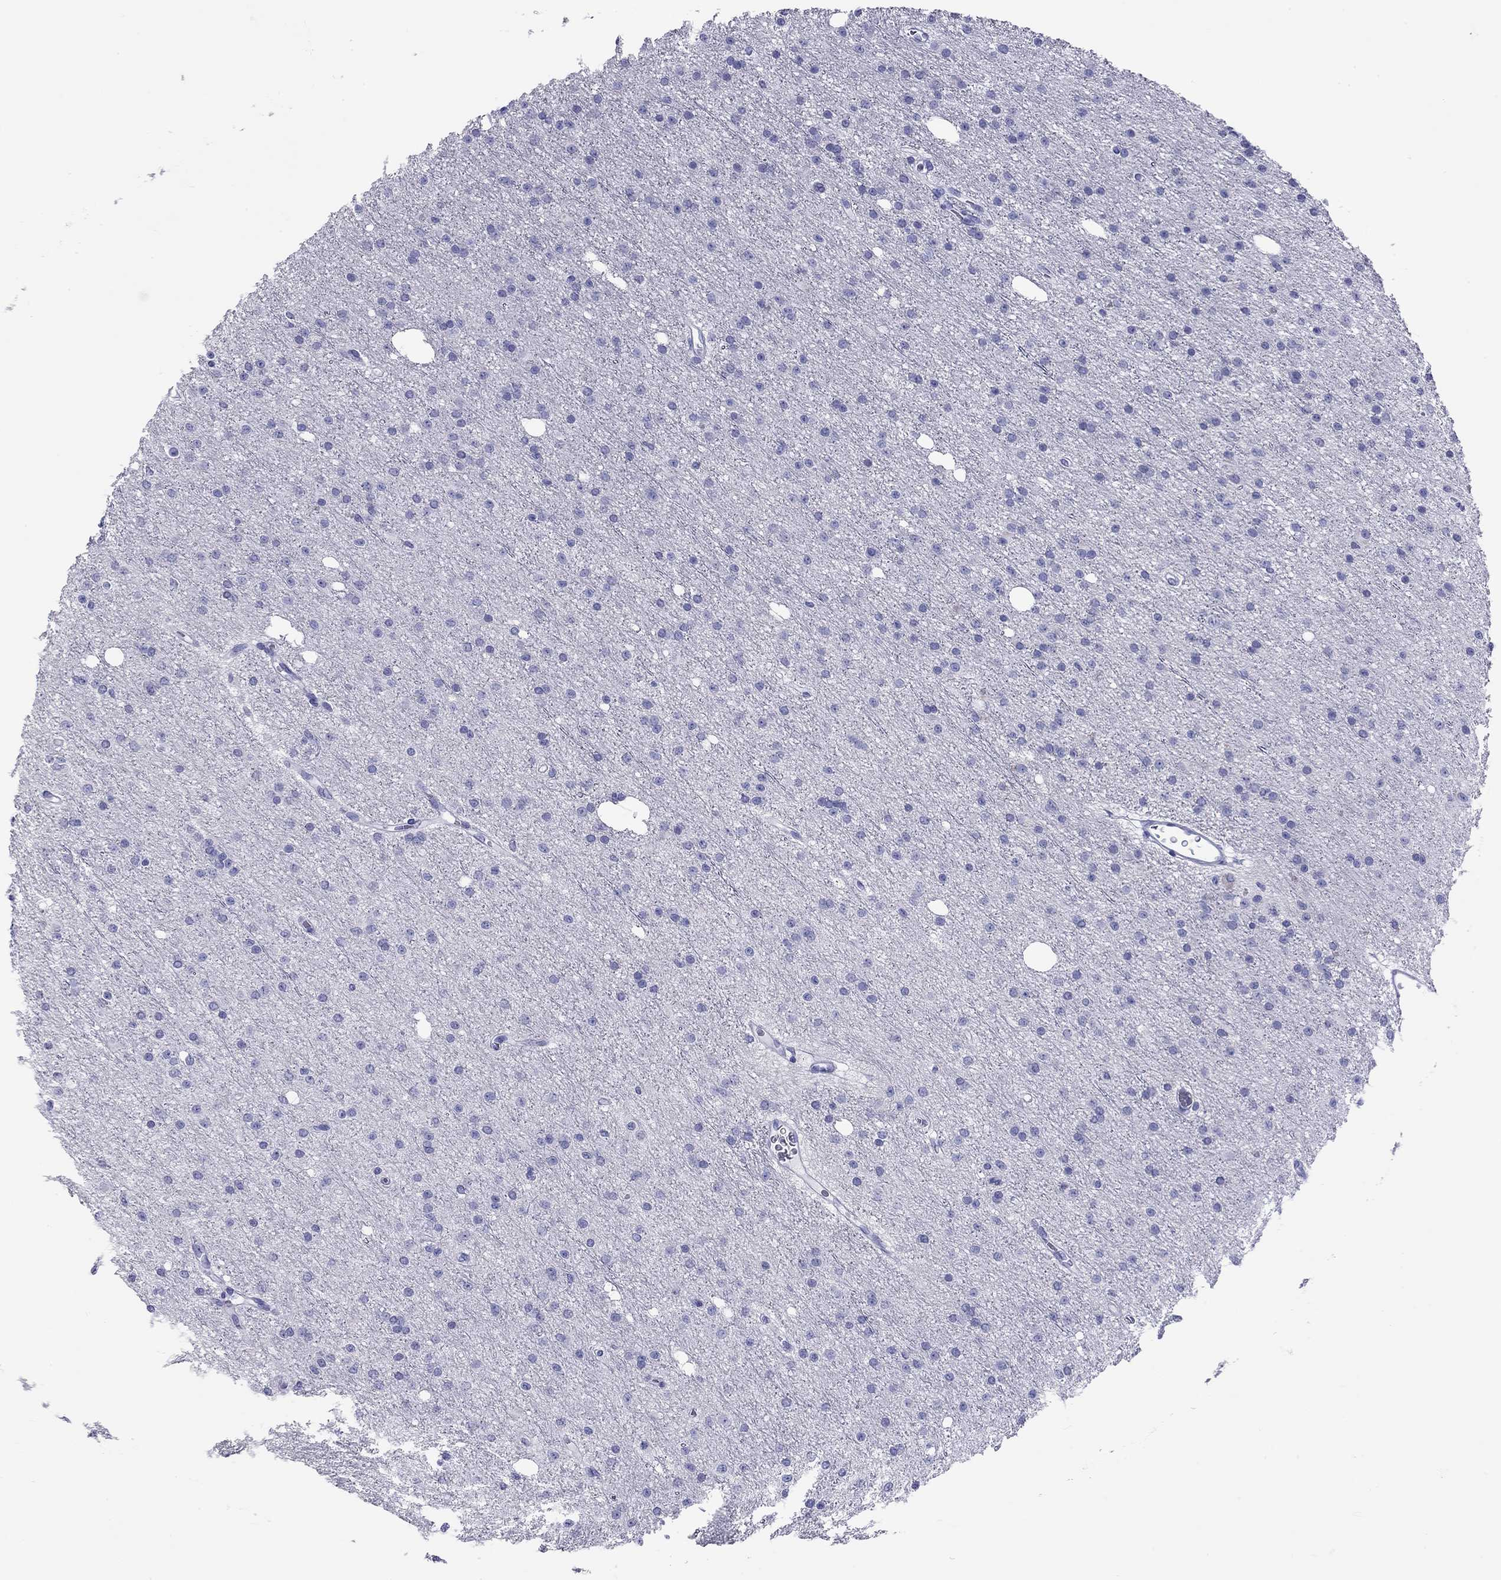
{"staining": {"intensity": "negative", "quantity": "none", "location": "none"}, "tissue": "glioma", "cell_type": "Tumor cells", "image_type": "cancer", "snomed": [{"axis": "morphology", "description": "Glioma, malignant, Low grade"}, {"axis": "topography", "description": "Brain"}], "caption": "IHC of low-grade glioma (malignant) displays no staining in tumor cells. Nuclei are stained in blue.", "gene": "DPY19L2", "patient": {"sex": "male", "age": 27}}